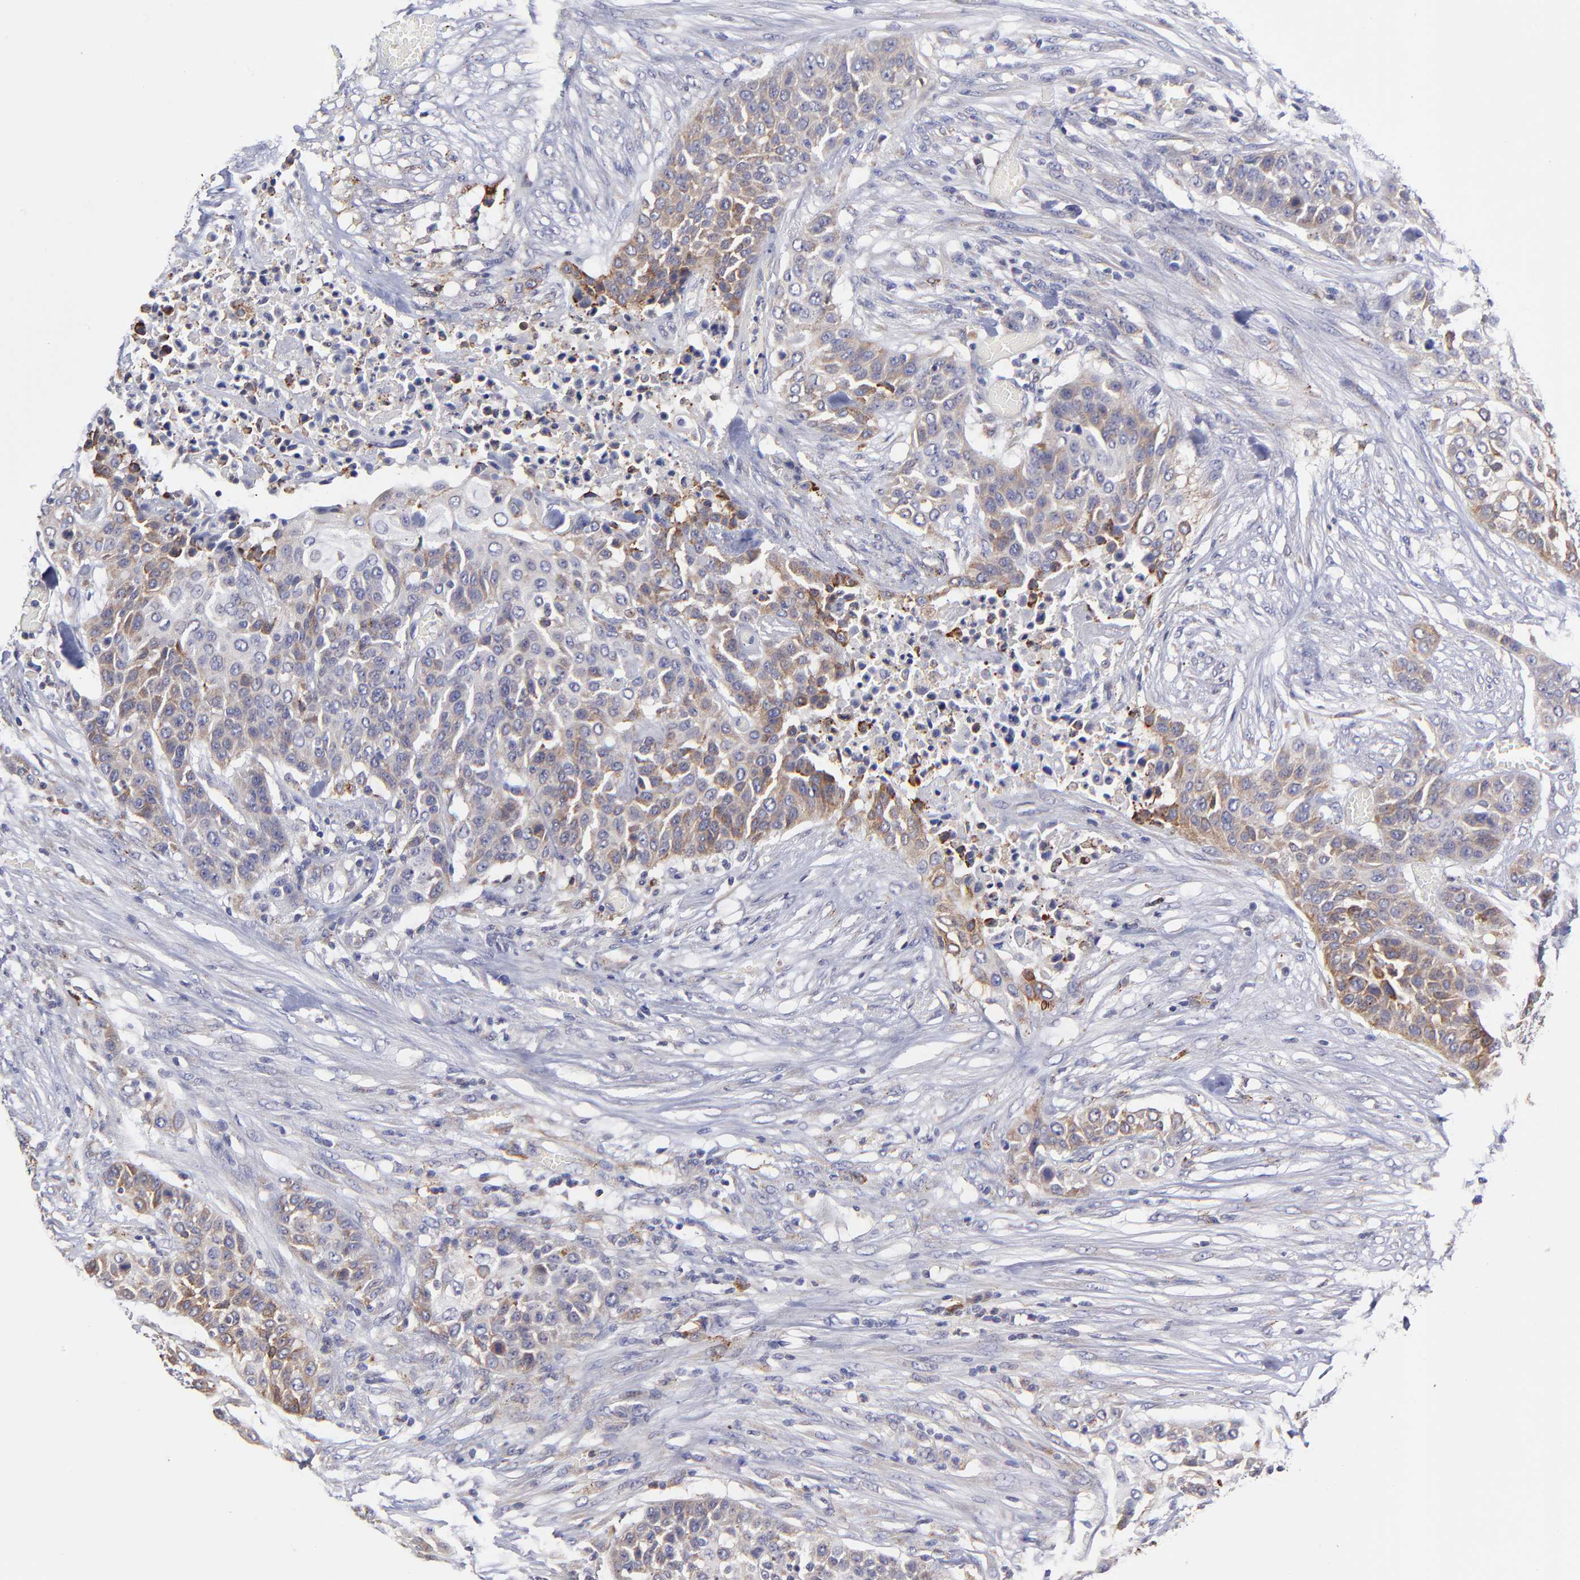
{"staining": {"intensity": "weak", "quantity": "25%-75%", "location": "cytoplasmic/membranous"}, "tissue": "urothelial cancer", "cell_type": "Tumor cells", "image_type": "cancer", "snomed": [{"axis": "morphology", "description": "Urothelial carcinoma, High grade"}, {"axis": "topography", "description": "Urinary bladder"}], "caption": "This photomicrograph shows immunohistochemistry (IHC) staining of human urothelial carcinoma (high-grade), with low weak cytoplasmic/membranous staining in approximately 25%-75% of tumor cells.", "gene": "GCSAM", "patient": {"sex": "male", "age": 74}}